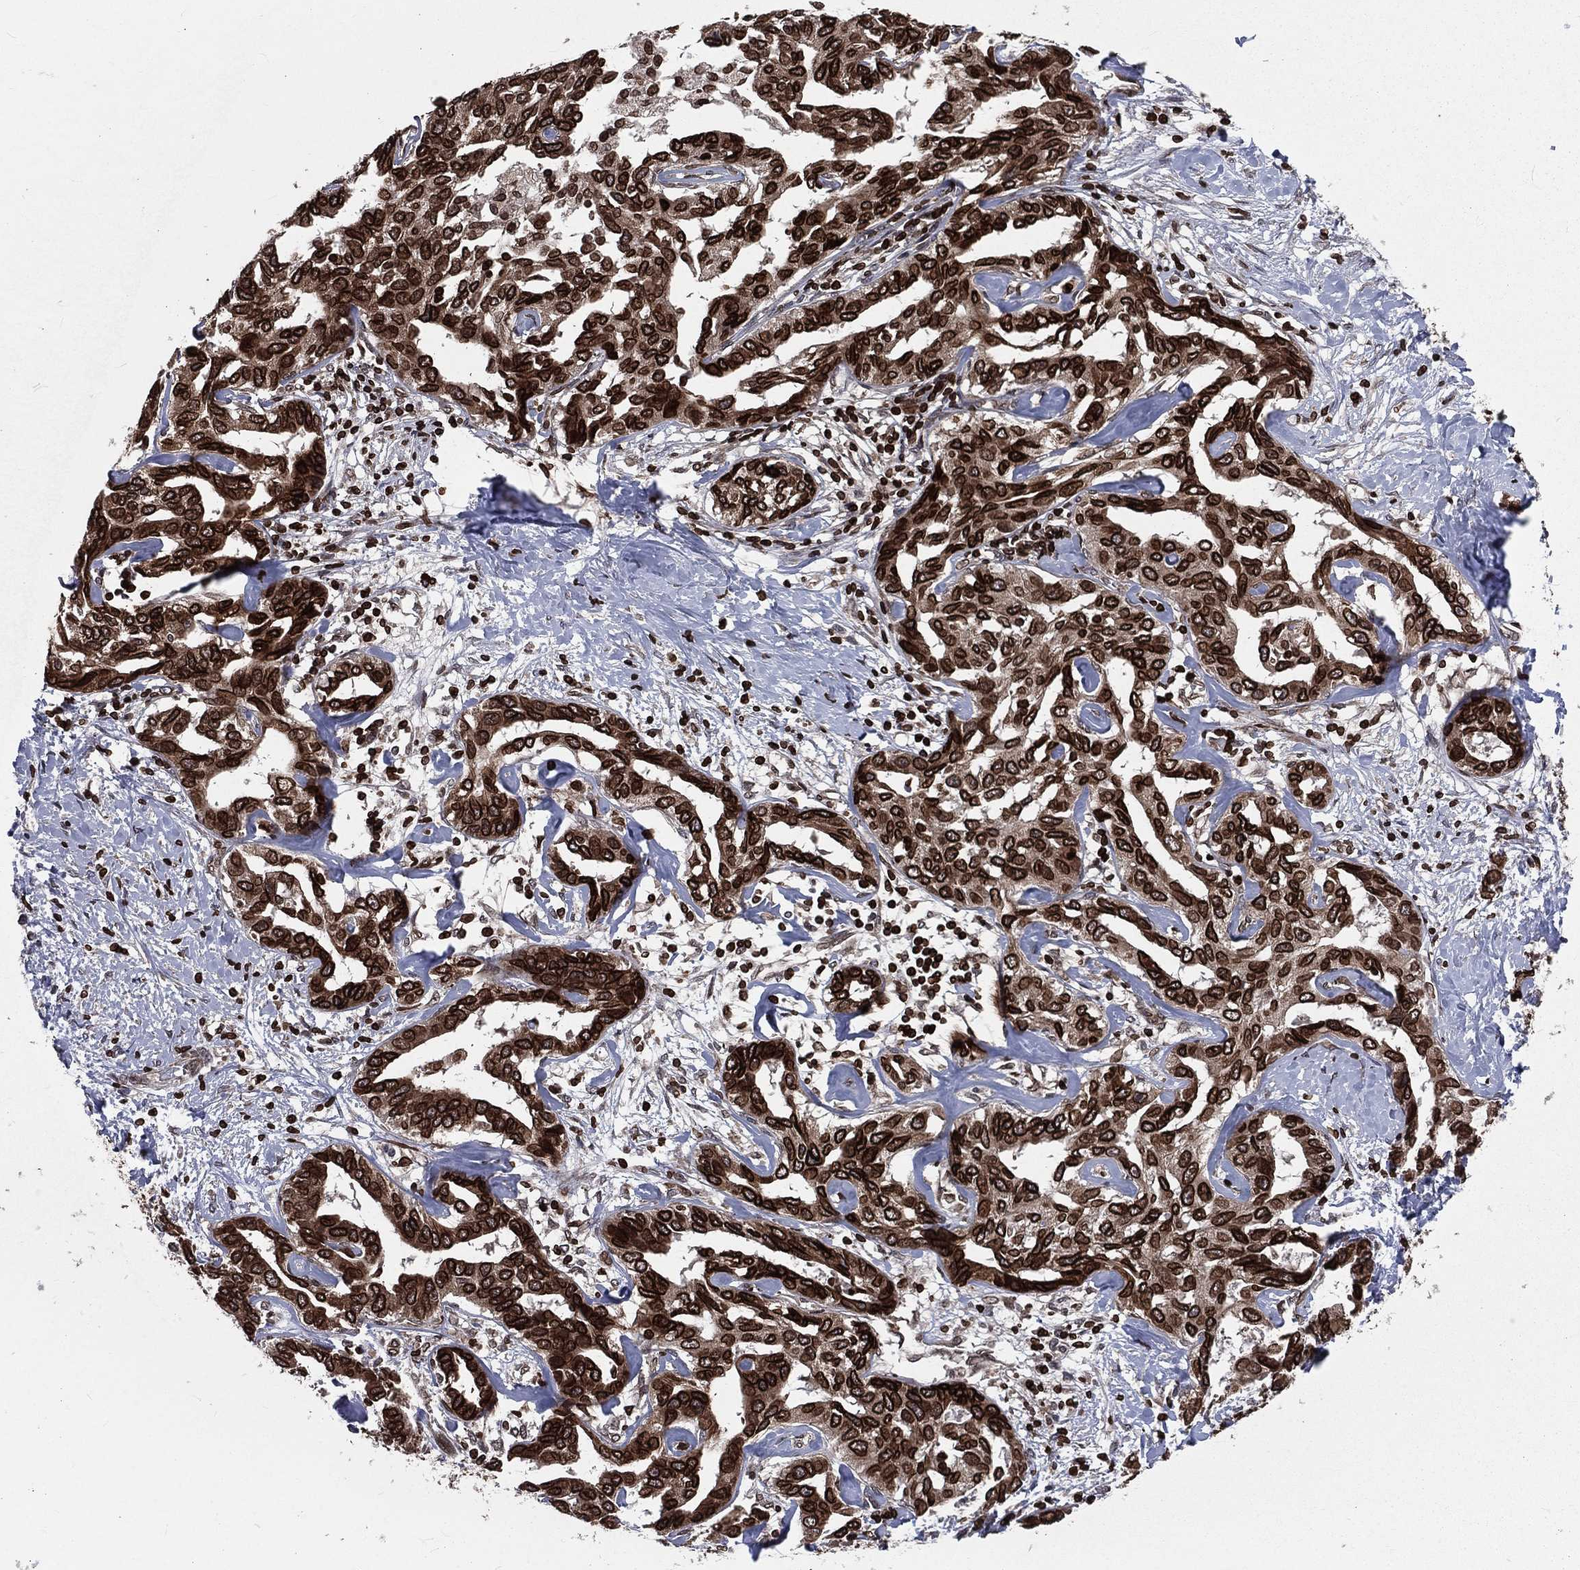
{"staining": {"intensity": "strong", "quantity": ">75%", "location": "cytoplasmic/membranous,nuclear"}, "tissue": "liver cancer", "cell_type": "Tumor cells", "image_type": "cancer", "snomed": [{"axis": "morphology", "description": "Cholangiocarcinoma"}, {"axis": "topography", "description": "Liver"}], "caption": "Immunohistochemistry micrograph of neoplastic tissue: liver cancer (cholangiocarcinoma) stained using immunohistochemistry (IHC) demonstrates high levels of strong protein expression localized specifically in the cytoplasmic/membranous and nuclear of tumor cells, appearing as a cytoplasmic/membranous and nuclear brown color.", "gene": "LBR", "patient": {"sex": "male", "age": 59}}